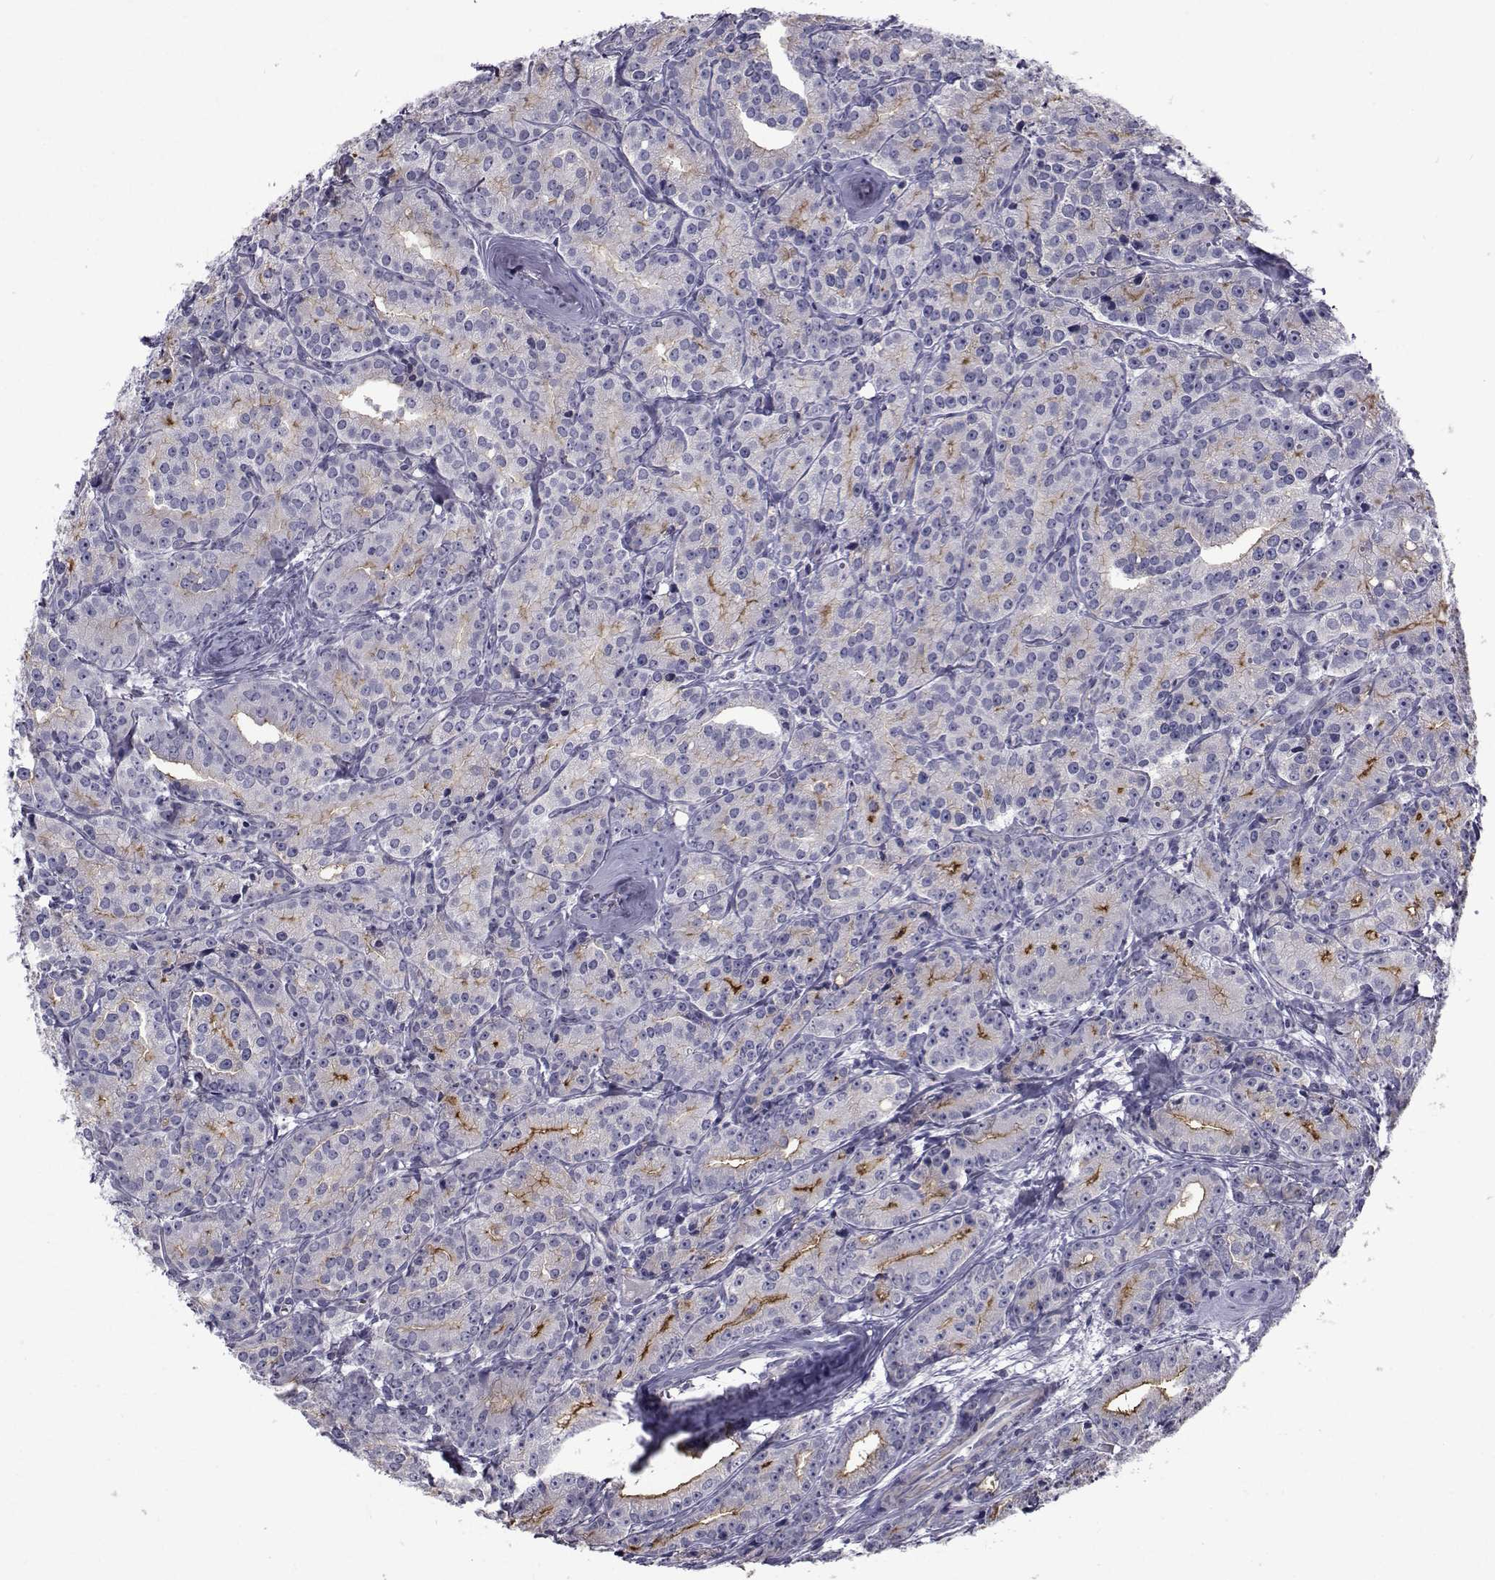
{"staining": {"intensity": "strong", "quantity": "<25%", "location": "cytoplasmic/membranous"}, "tissue": "prostate cancer", "cell_type": "Tumor cells", "image_type": "cancer", "snomed": [{"axis": "morphology", "description": "Adenocarcinoma, Medium grade"}, {"axis": "topography", "description": "Prostate"}], "caption": "High-power microscopy captured an immunohistochemistry histopathology image of adenocarcinoma (medium-grade) (prostate), revealing strong cytoplasmic/membranous expression in about <25% of tumor cells.", "gene": "FDXR", "patient": {"sex": "male", "age": 74}}